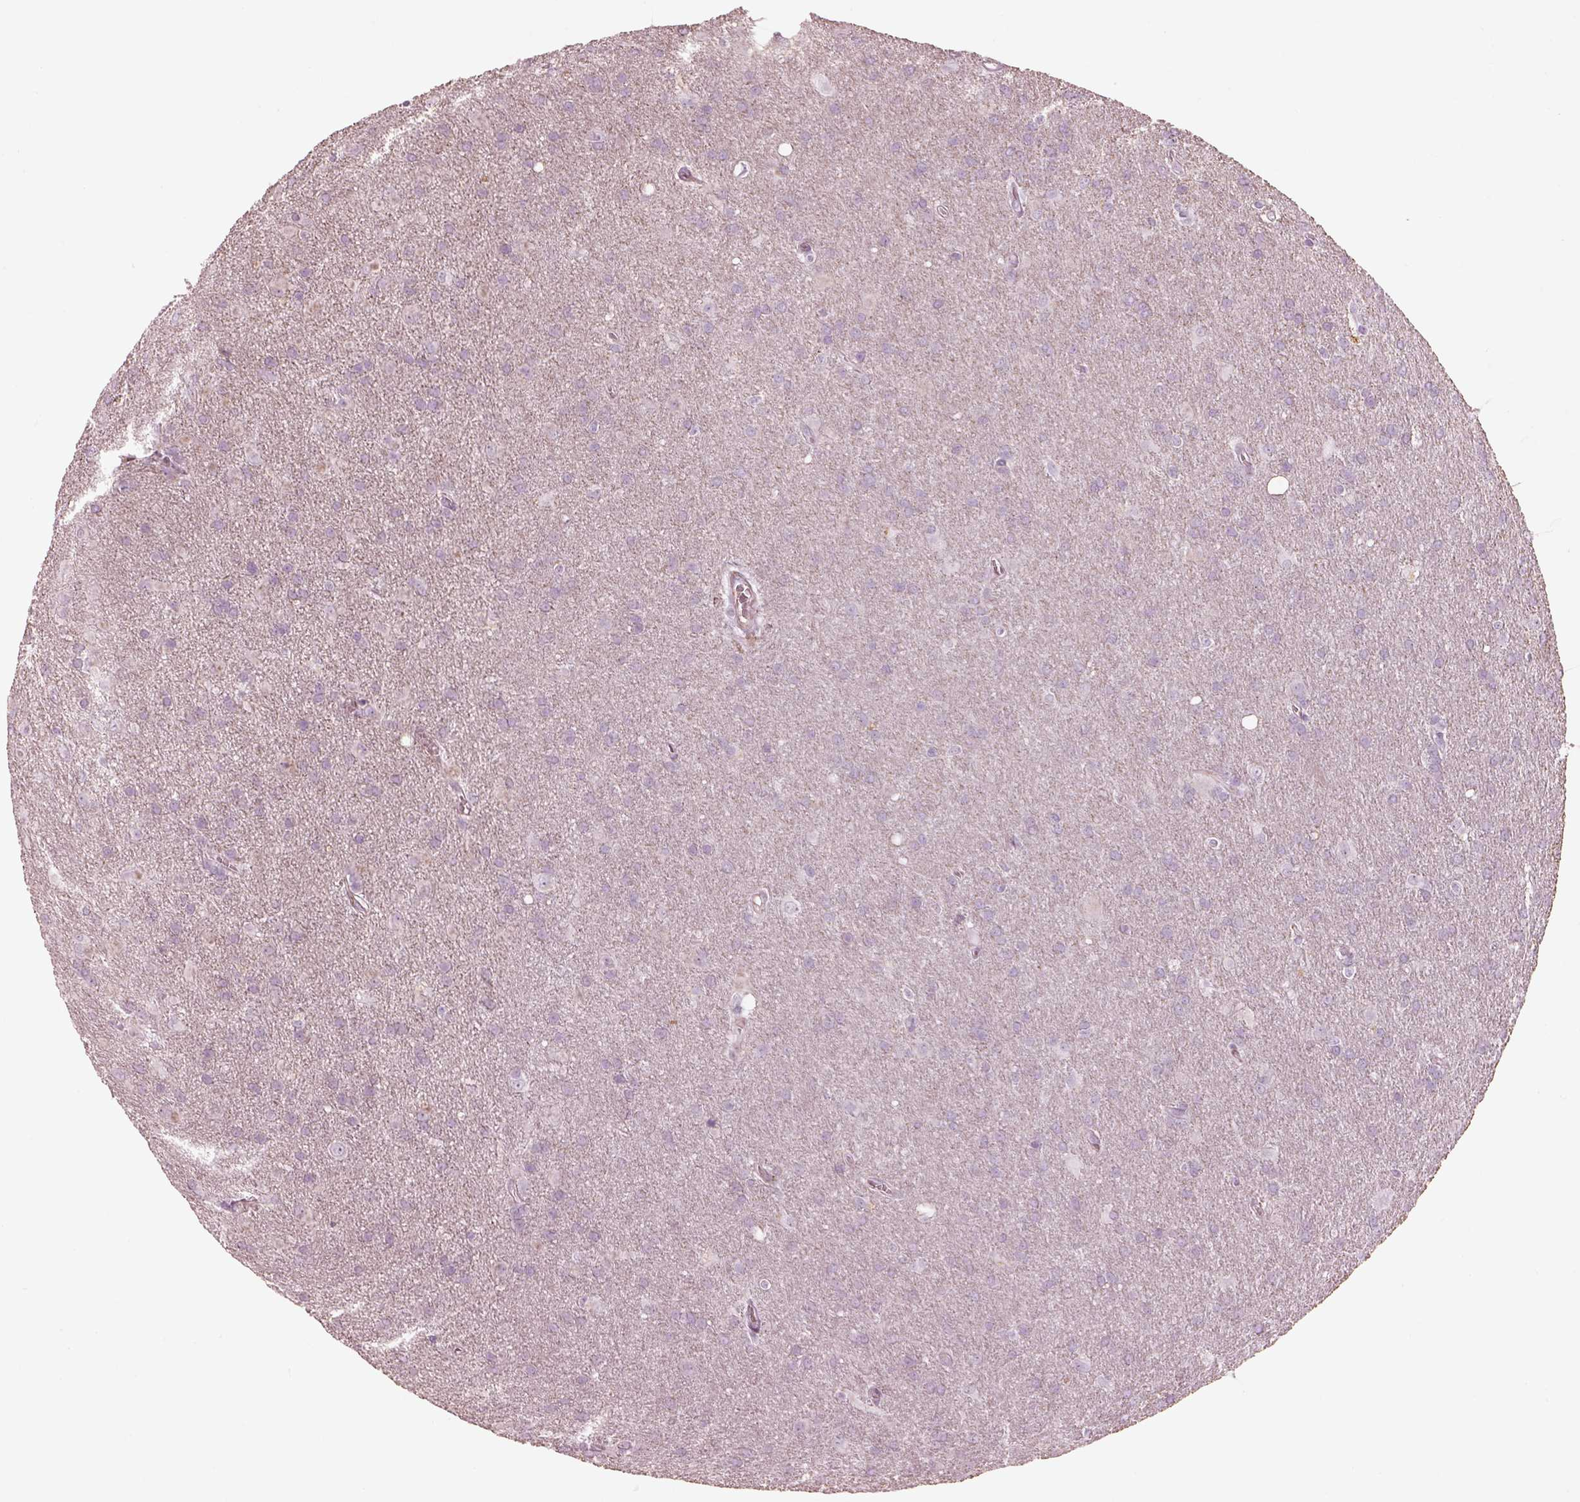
{"staining": {"intensity": "negative", "quantity": "none", "location": "none"}, "tissue": "glioma", "cell_type": "Tumor cells", "image_type": "cancer", "snomed": [{"axis": "morphology", "description": "Glioma, malignant, Low grade"}, {"axis": "topography", "description": "Brain"}], "caption": "Protein analysis of glioma displays no significant positivity in tumor cells. (DAB (3,3'-diaminobenzidine) immunohistochemistry (IHC) with hematoxylin counter stain).", "gene": "OPN4", "patient": {"sex": "male", "age": 58}}